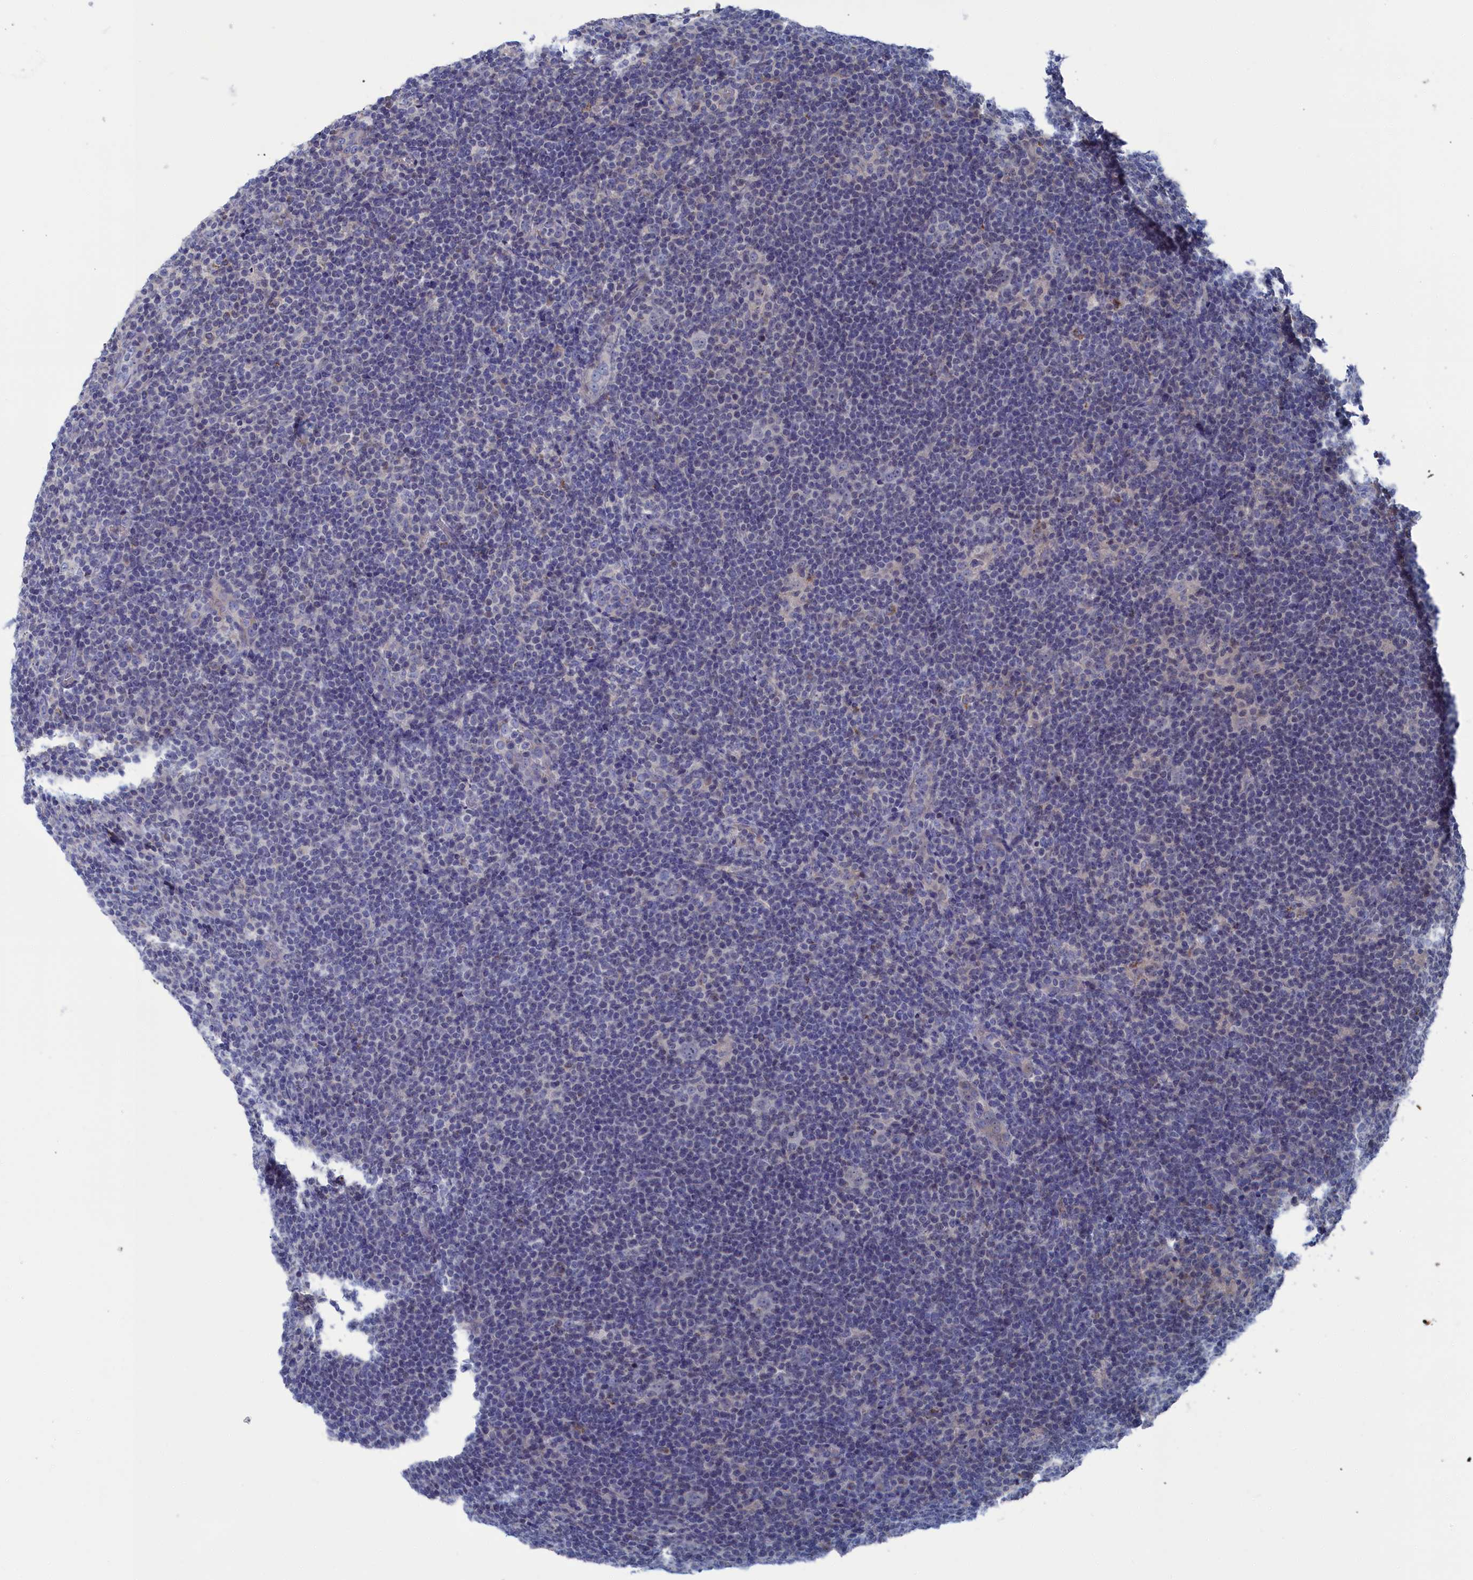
{"staining": {"intensity": "negative", "quantity": "none", "location": "none"}, "tissue": "lymphoma", "cell_type": "Tumor cells", "image_type": "cancer", "snomed": [{"axis": "morphology", "description": "Hodgkin's disease, NOS"}, {"axis": "topography", "description": "Lymph node"}], "caption": "The photomicrograph reveals no staining of tumor cells in Hodgkin's disease.", "gene": "CEND1", "patient": {"sex": "female", "age": 57}}